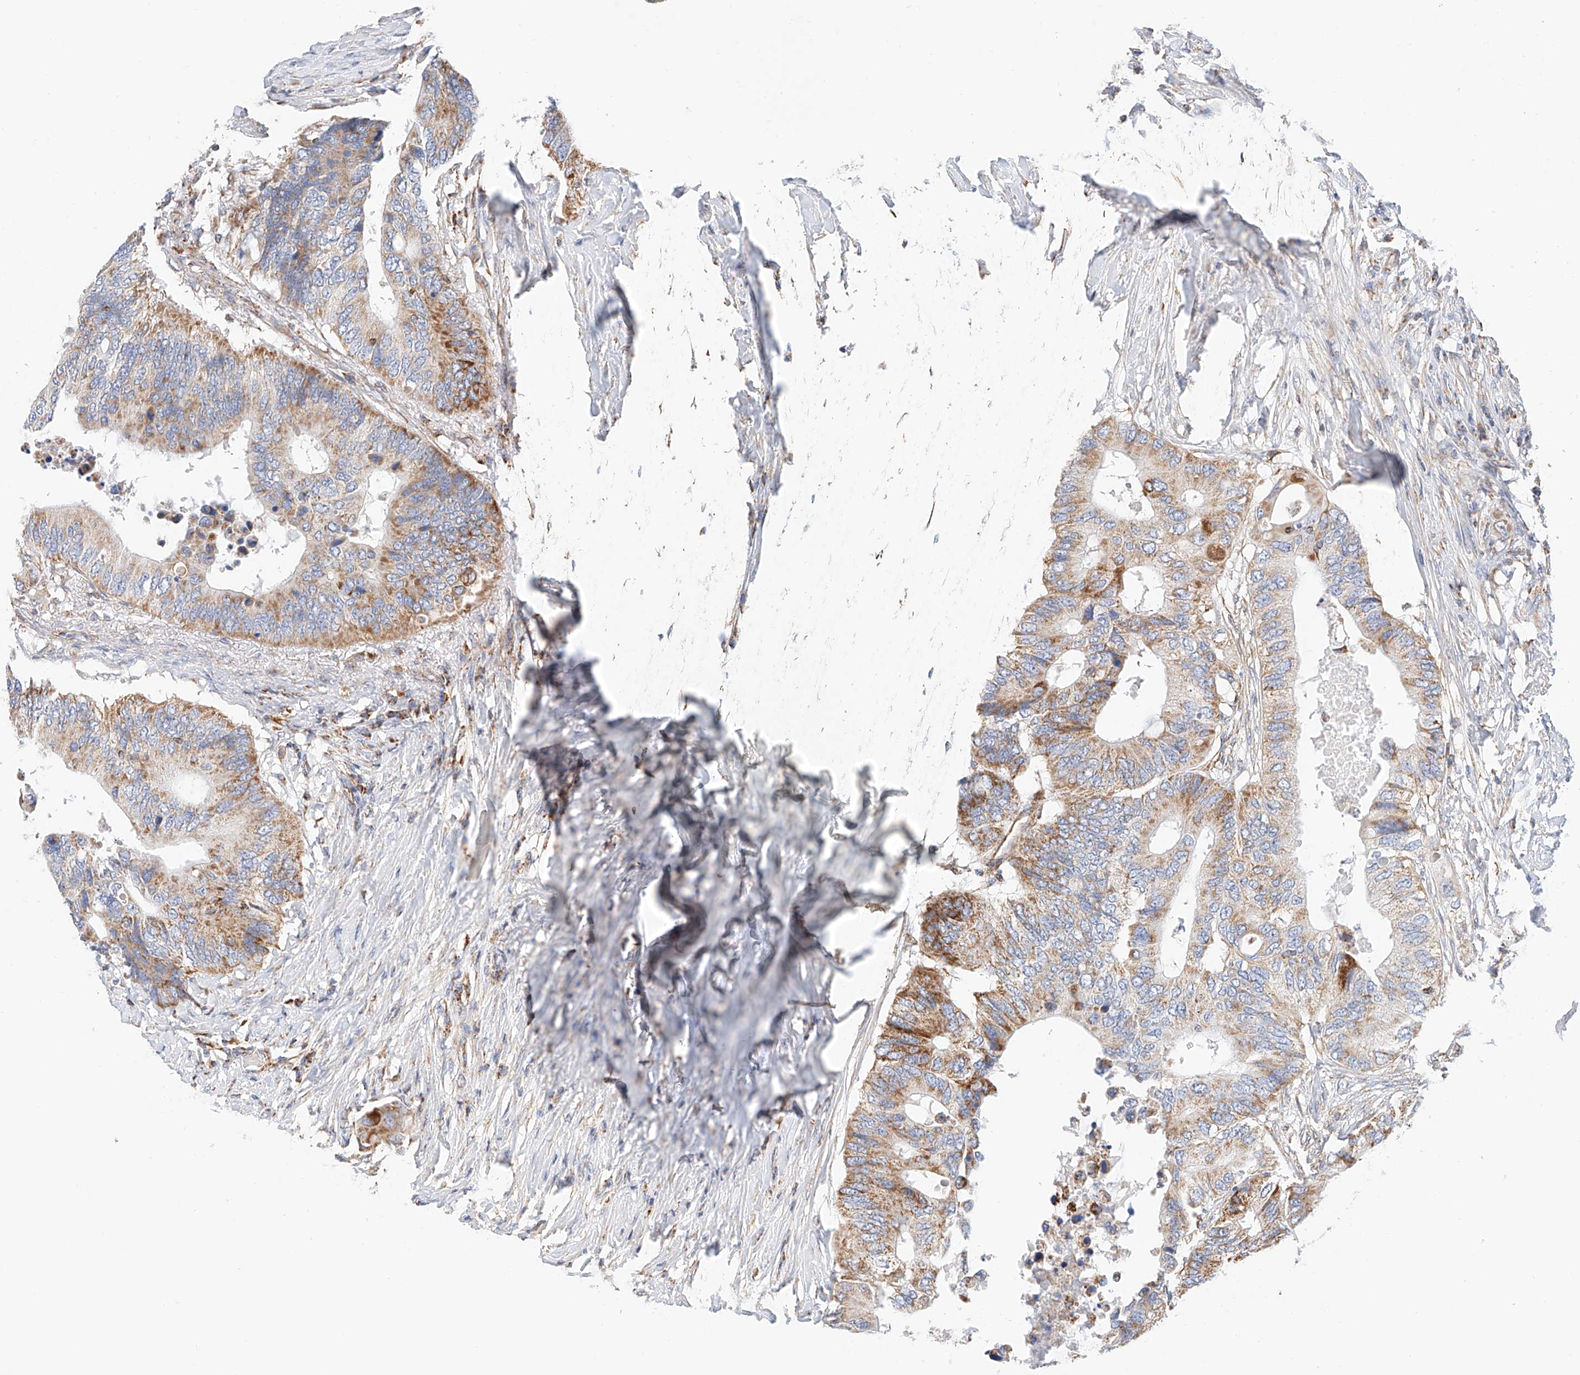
{"staining": {"intensity": "moderate", "quantity": "25%-75%", "location": "cytoplasmic/membranous"}, "tissue": "colorectal cancer", "cell_type": "Tumor cells", "image_type": "cancer", "snomed": [{"axis": "morphology", "description": "Adenocarcinoma, NOS"}, {"axis": "topography", "description": "Colon"}], "caption": "About 25%-75% of tumor cells in human colorectal cancer reveal moderate cytoplasmic/membranous protein expression as visualized by brown immunohistochemical staining.", "gene": "NDUFV3", "patient": {"sex": "male", "age": 71}}